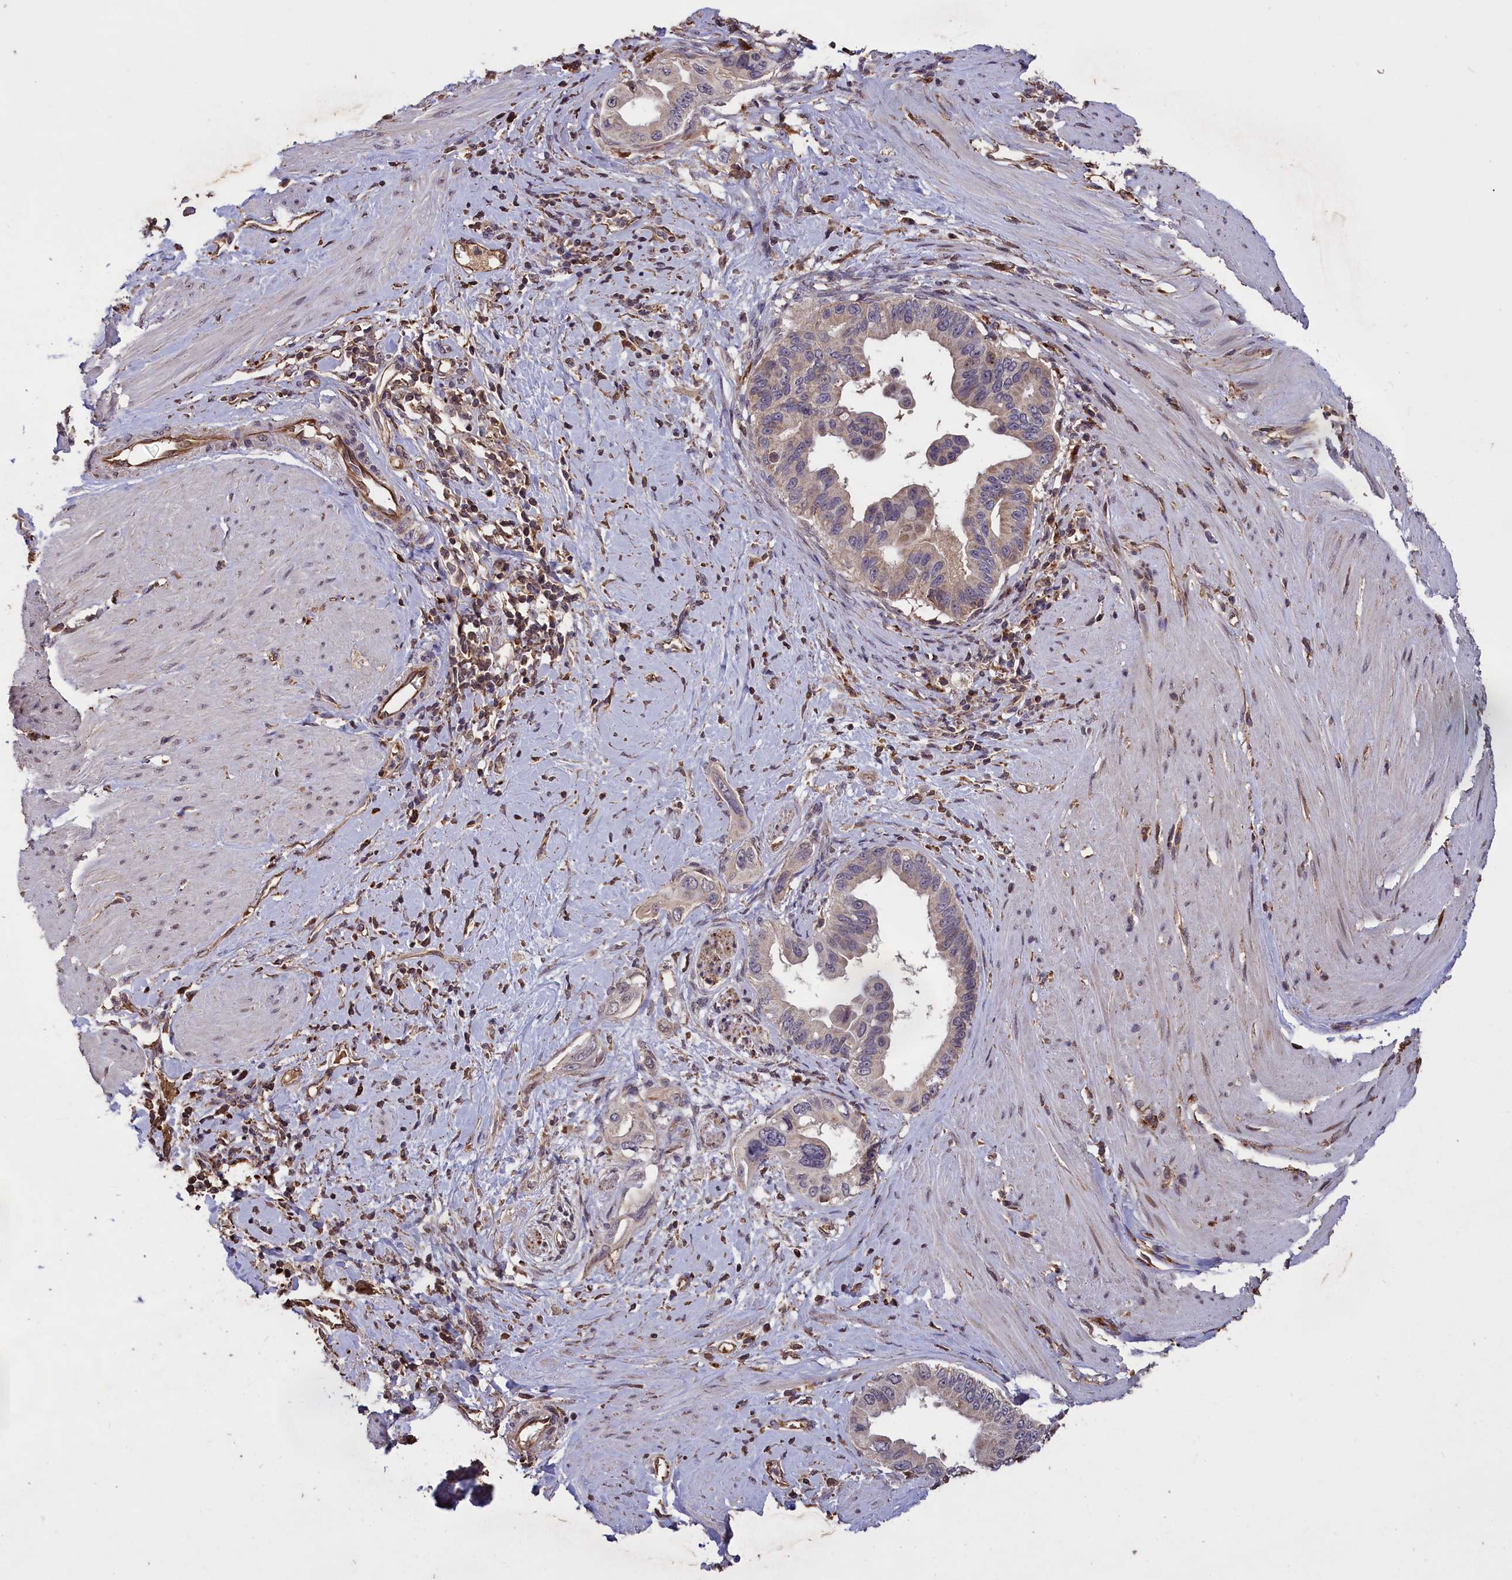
{"staining": {"intensity": "negative", "quantity": "none", "location": "none"}, "tissue": "pancreatic cancer", "cell_type": "Tumor cells", "image_type": "cancer", "snomed": [{"axis": "morphology", "description": "Adenocarcinoma, NOS"}, {"axis": "topography", "description": "Pancreas"}], "caption": "IHC micrograph of adenocarcinoma (pancreatic) stained for a protein (brown), which demonstrates no expression in tumor cells. (DAB immunohistochemistry (IHC) with hematoxylin counter stain).", "gene": "CLRN2", "patient": {"sex": "female", "age": 56}}